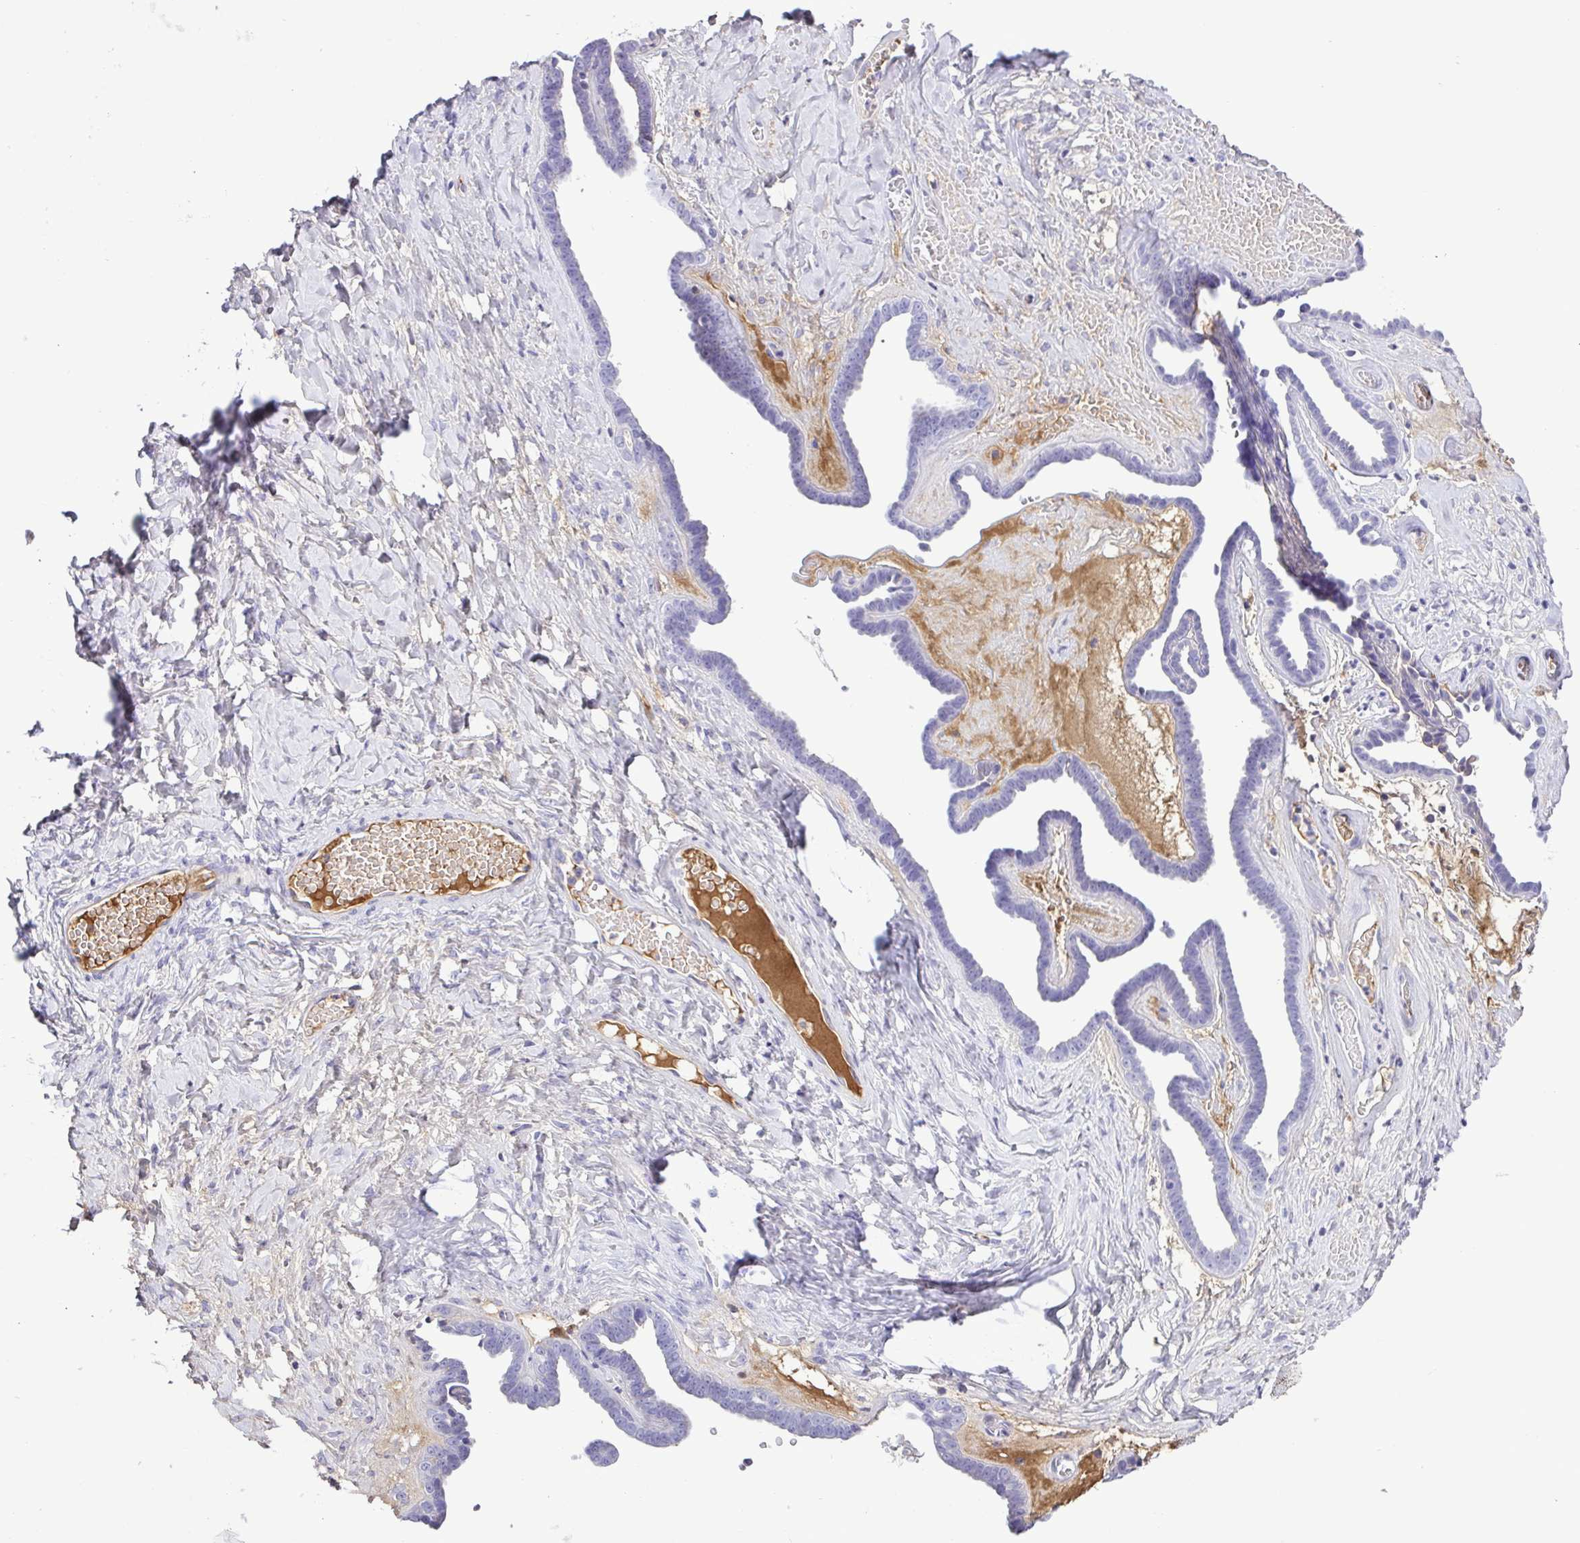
{"staining": {"intensity": "negative", "quantity": "none", "location": "none"}, "tissue": "ovarian cancer", "cell_type": "Tumor cells", "image_type": "cancer", "snomed": [{"axis": "morphology", "description": "Cystadenocarcinoma, serous, NOS"}, {"axis": "topography", "description": "Ovary"}], "caption": "Serous cystadenocarcinoma (ovarian) was stained to show a protein in brown. There is no significant expression in tumor cells.", "gene": "IGFL1", "patient": {"sex": "female", "age": 71}}